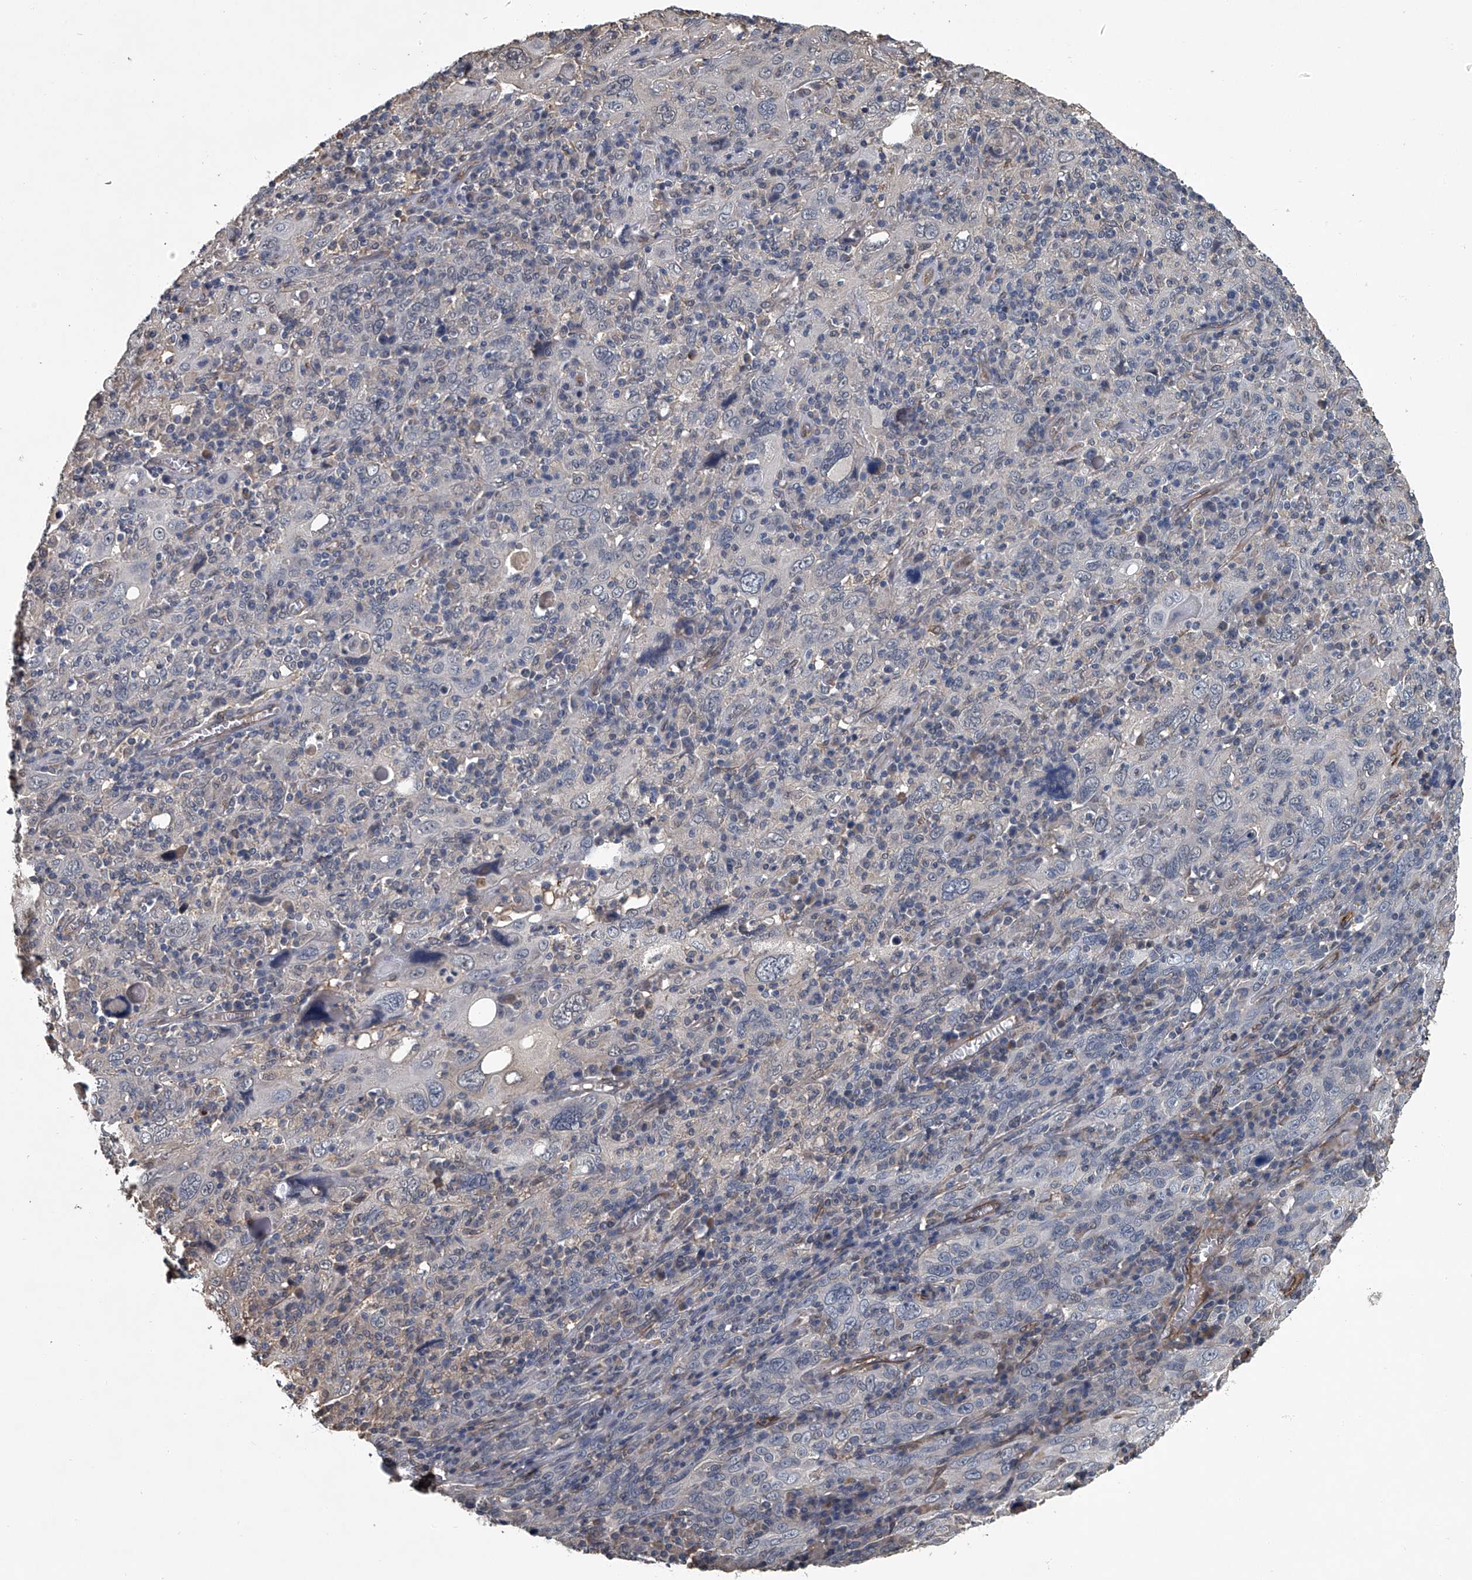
{"staining": {"intensity": "negative", "quantity": "none", "location": "none"}, "tissue": "cervical cancer", "cell_type": "Tumor cells", "image_type": "cancer", "snomed": [{"axis": "morphology", "description": "Squamous cell carcinoma, NOS"}, {"axis": "topography", "description": "Cervix"}], "caption": "Squamous cell carcinoma (cervical) was stained to show a protein in brown. There is no significant staining in tumor cells. The staining was performed using DAB (3,3'-diaminobenzidine) to visualize the protein expression in brown, while the nuclei were stained in blue with hematoxylin (Magnification: 20x).", "gene": "LDLRAD2", "patient": {"sex": "female", "age": 46}}